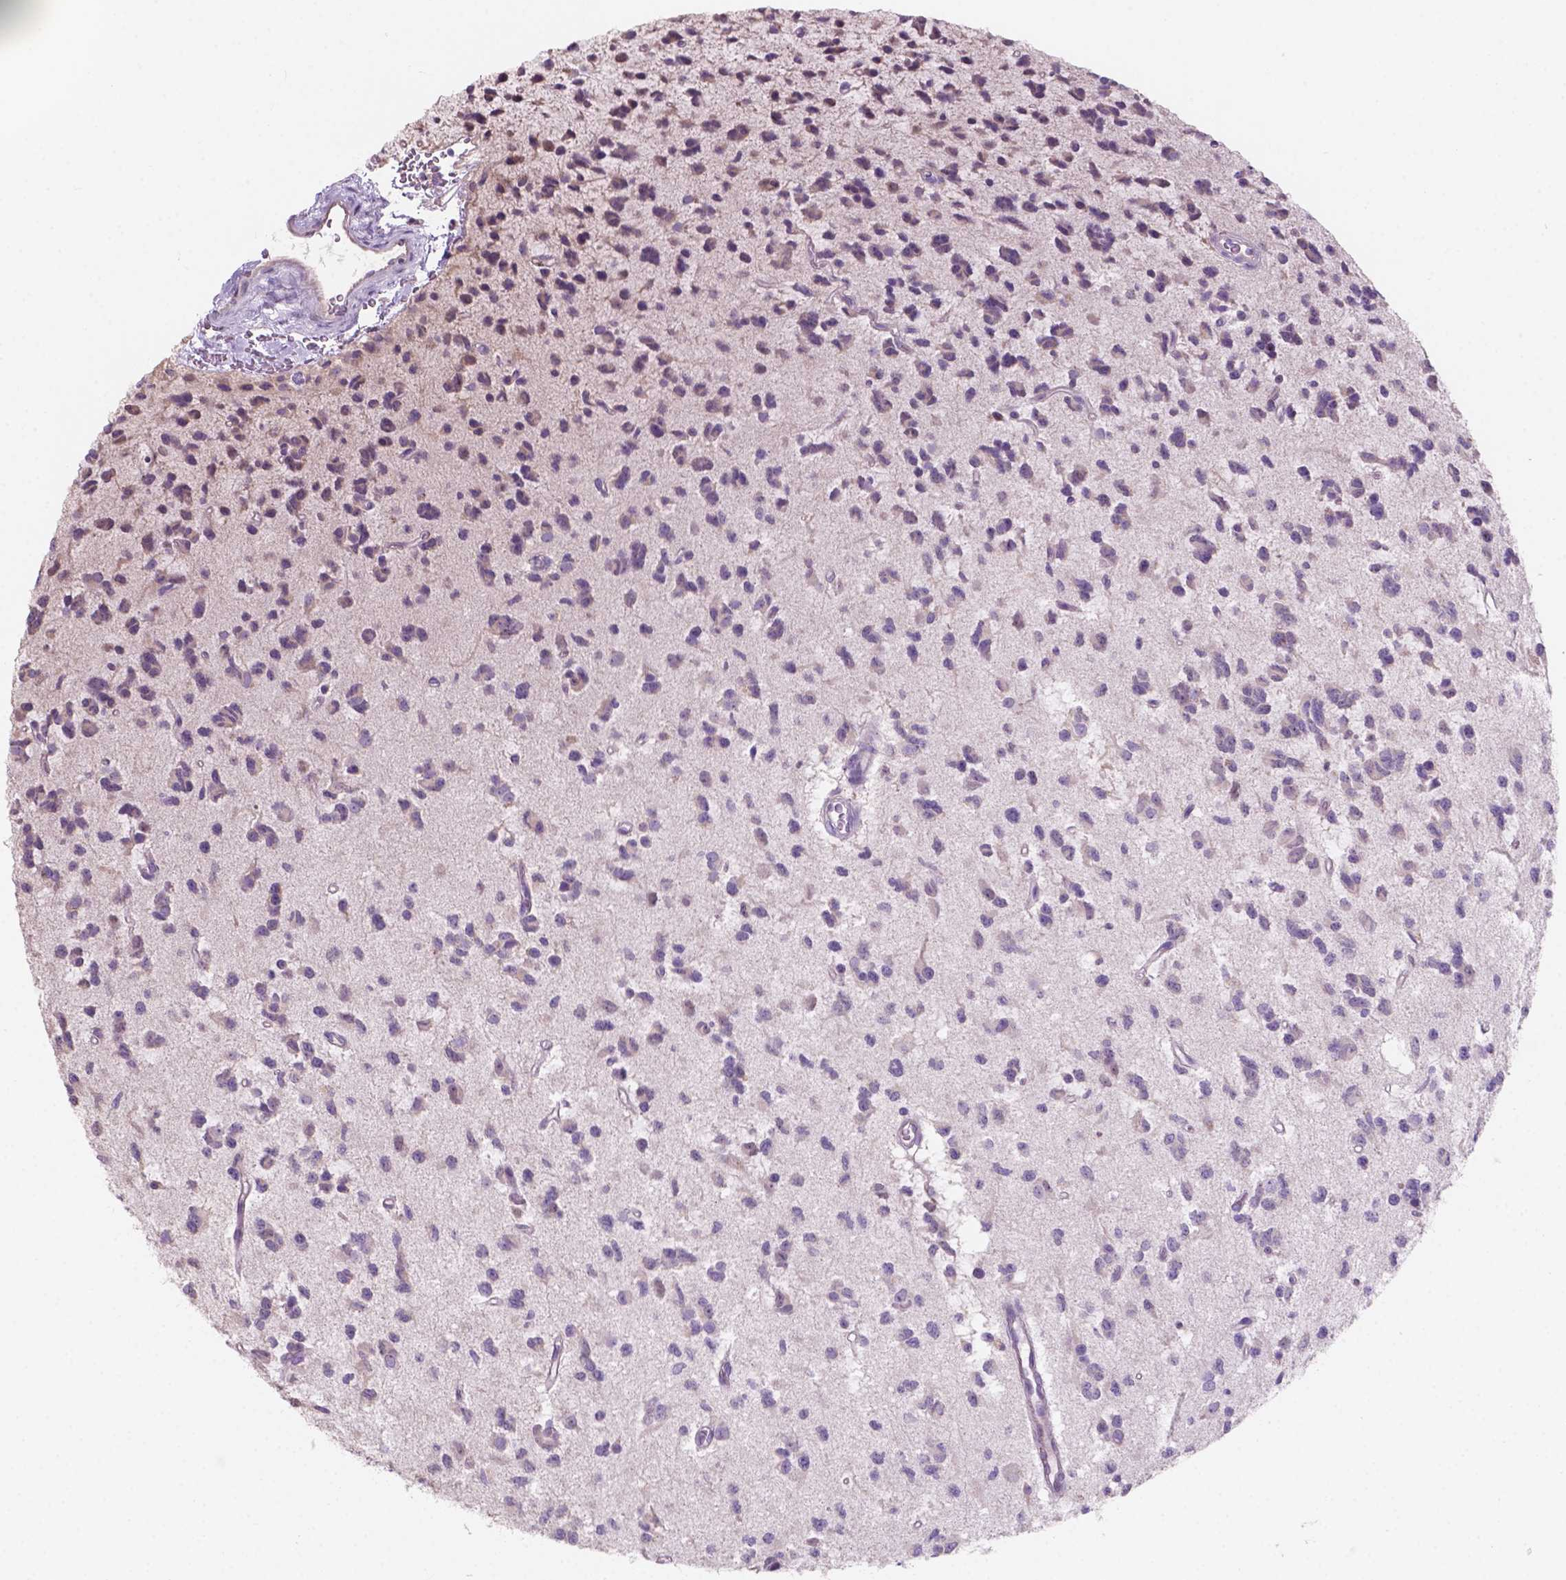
{"staining": {"intensity": "negative", "quantity": "none", "location": "none"}, "tissue": "glioma", "cell_type": "Tumor cells", "image_type": "cancer", "snomed": [{"axis": "morphology", "description": "Glioma, malignant, Low grade"}, {"axis": "topography", "description": "Brain"}], "caption": "High magnification brightfield microscopy of malignant glioma (low-grade) stained with DAB (brown) and counterstained with hematoxylin (blue): tumor cells show no significant positivity.", "gene": "SBSN", "patient": {"sex": "female", "age": 45}}